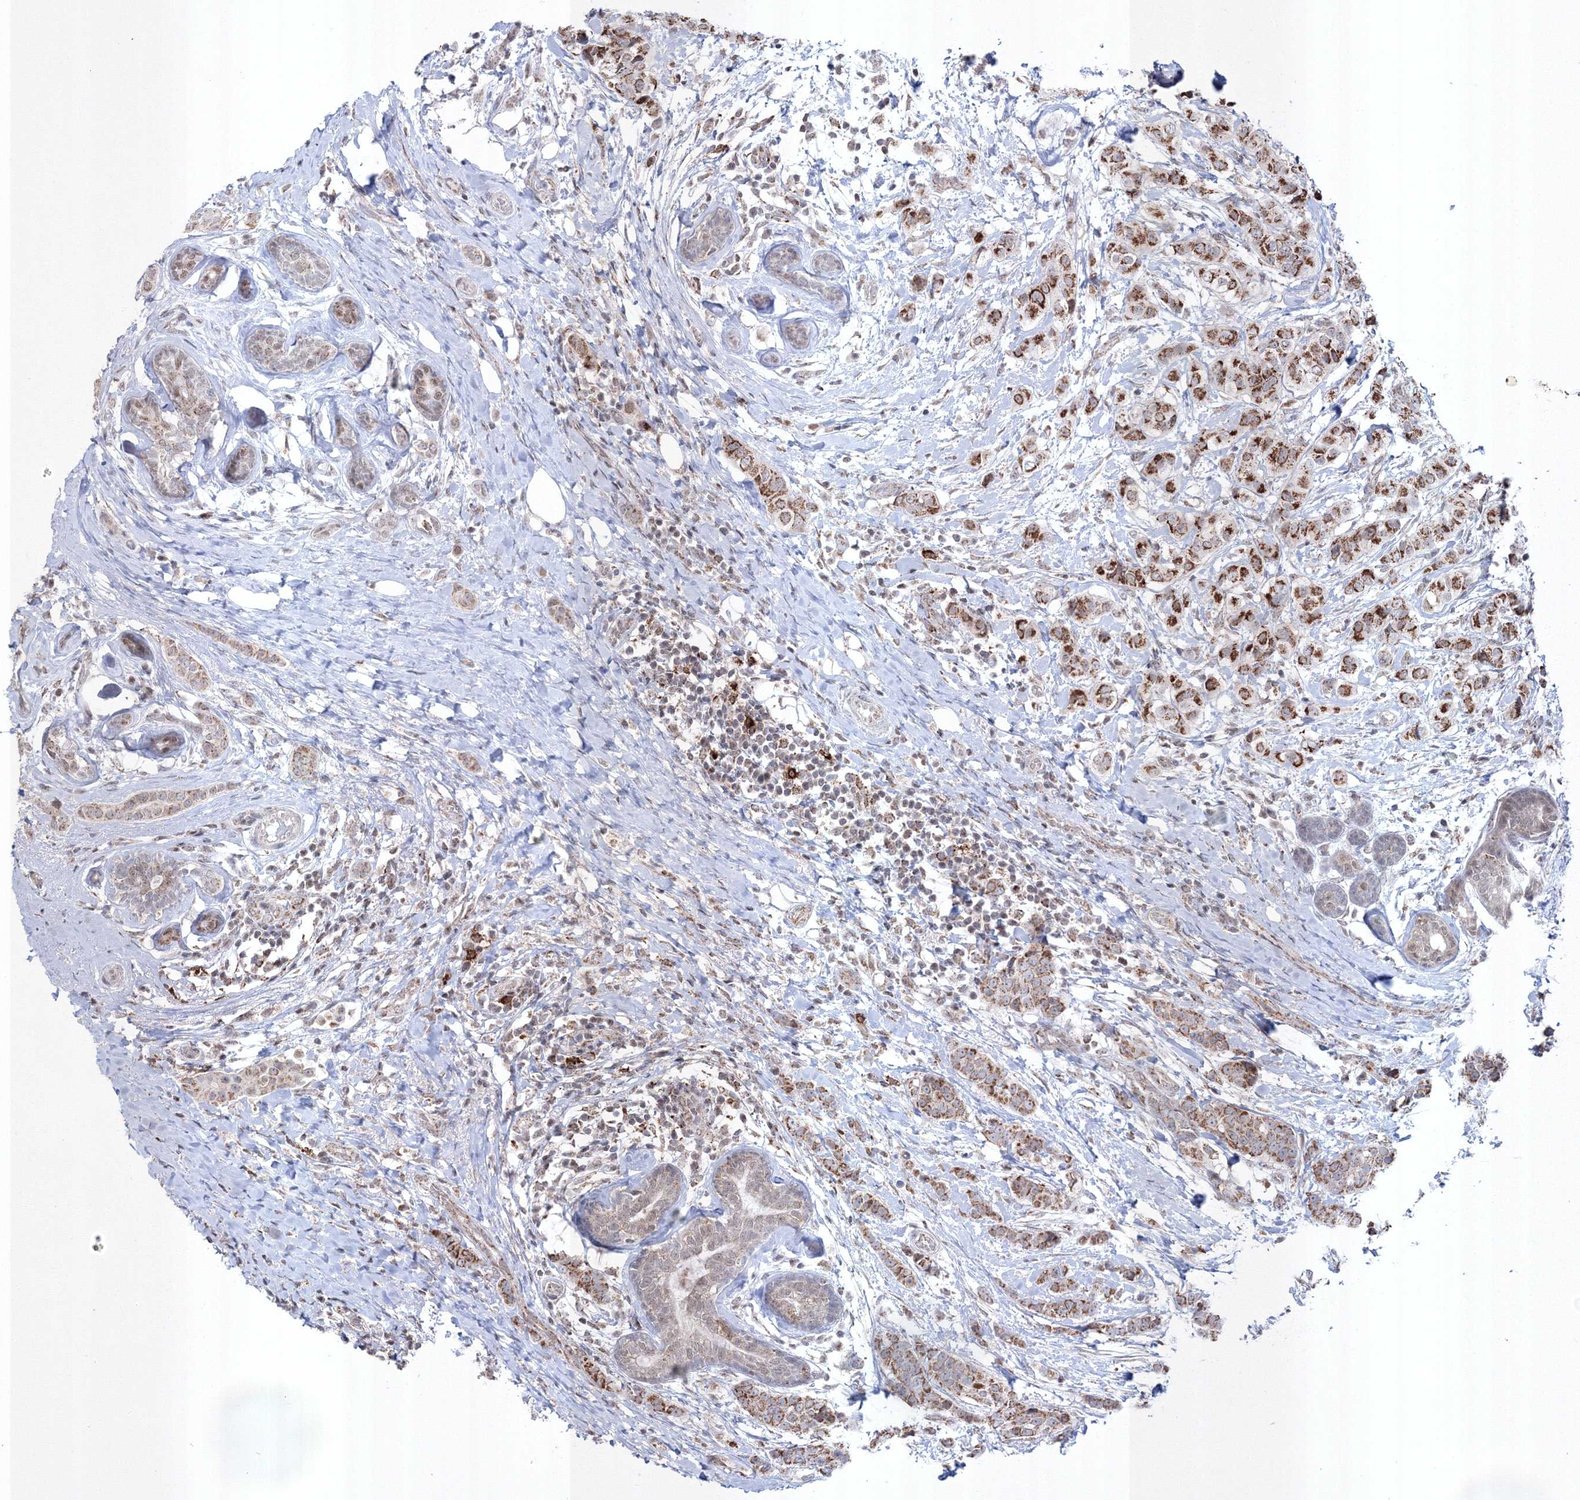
{"staining": {"intensity": "strong", "quantity": ">75%", "location": "cytoplasmic/membranous"}, "tissue": "breast cancer", "cell_type": "Tumor cells", "image_type": "cancer", "snomed": [{"axis": "morphology", "description": "Lobular carcinoma"}, {"axis": "topography", "description": "Breast"}], "caption": "Tumor cells display high levels of strong cytoplasmic/membranous staining in about >75% of cells in breast cancer (lobular carcinoma).", "gene": "GRSF1", "patient": {"sex": "female", "age": 51}}